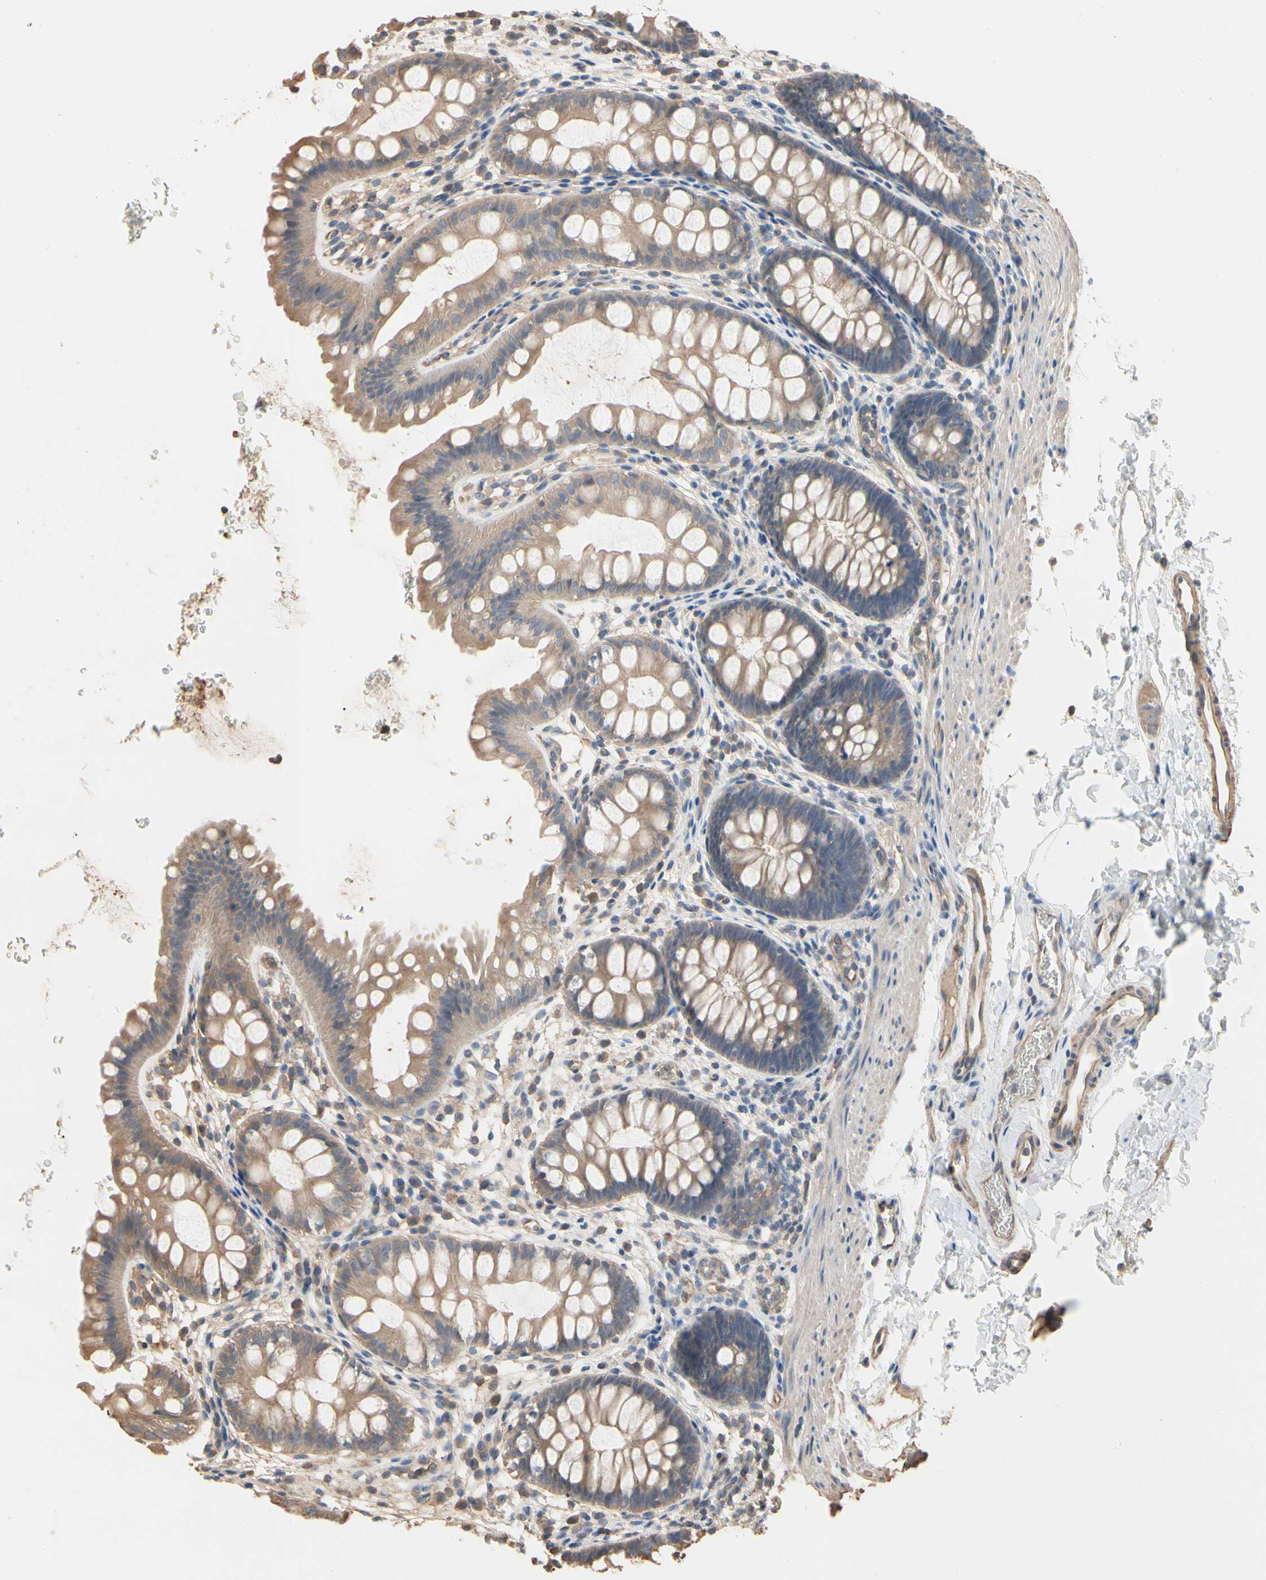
{"staining": {"intensity": "moderate", "quantity": ">75%", "location": "cytoplasmic/membranous"}, "tissue": "rectum", "cell_type": "Glandular cells", "image_type": "normal", "snomed": [{"axis": "morphology", "description": "Normal tissue, NOS"}, {"axis": "topography", "description": "Rectum"}], "caption": "This image exhibits IHC staining of unremarkable rectum, with medium moderate cytoplasmic/membranous positivity in approximately >75% of glandular cells.", "gene": "PDZK1", "patient": {"sex": "female", "age": 24}}